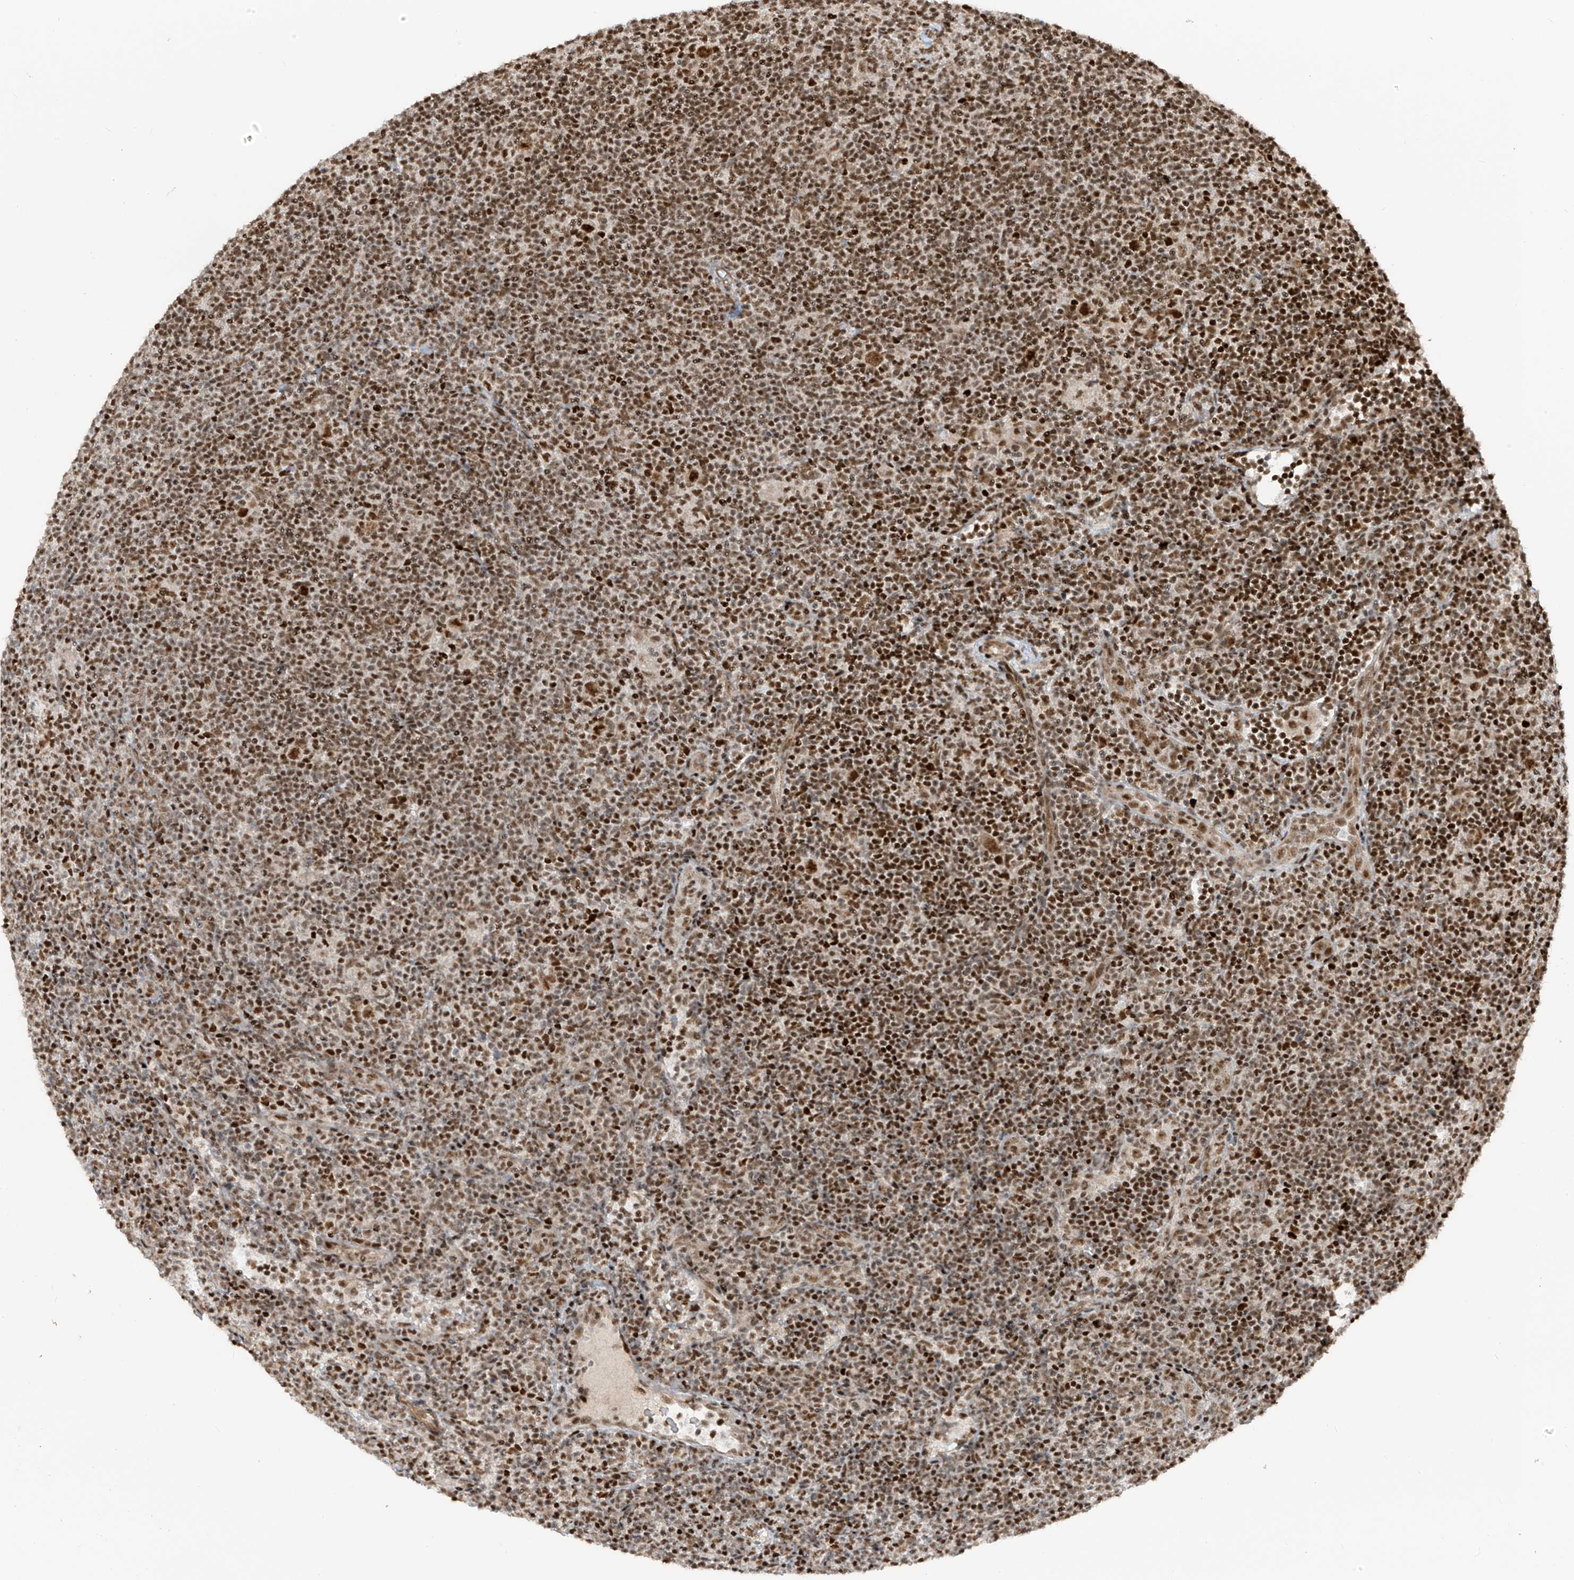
{"staining": {"intensity": "strong", "quantity": ">75%", "location": "nuclear"}, "tissue": "lymphoma", "cell_type": "Tumor cells", "image_type": "cancer", "snomed": [{"axis": "morphology", "description": "Hodgkin's disease, NOS"}, {"axis": "topography", "description": "Lymph node"}], "caption": "Lymphoma stained with IHC displays strong nuclear staining in approximately >75% of tumor cells.", "gene": "ARHGEF3", "patient": {"sex": "female", "age": 57}}